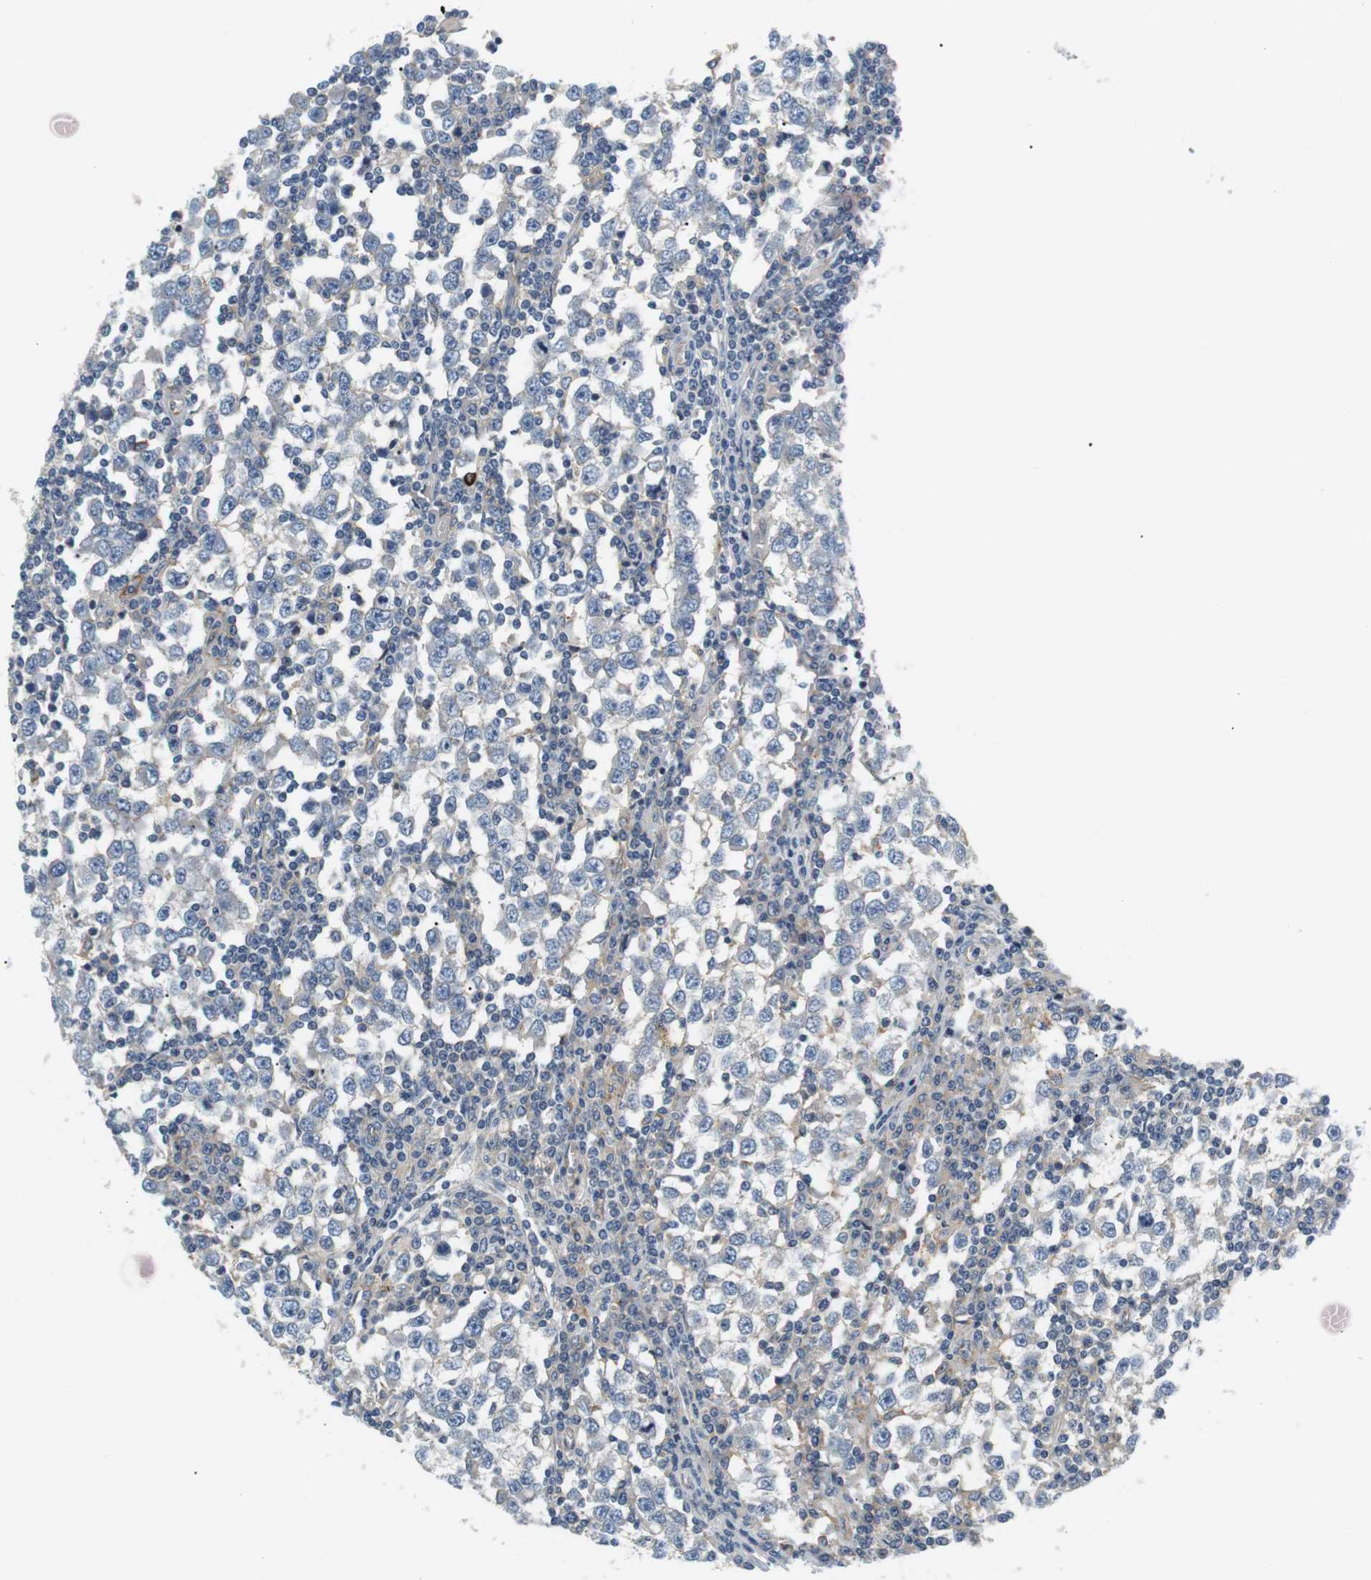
{"staining": {"intensity": "negative", "quantity": "none", "location": "none"}, "tissue": "testis cancer", "cell_type": "Tumor cells", "image_type": "cancer", "snomed": [{"axis": "morphology", "description": "Seminoma, NOS"}, {"axis": "topography", "description": "Testis"}], "caption": "Protein analysis of seminoma (testis) reveals no significant staining in tumor cells.", "gene": "SLC30A1", "patient": {"sex": "male", "age": 65}}